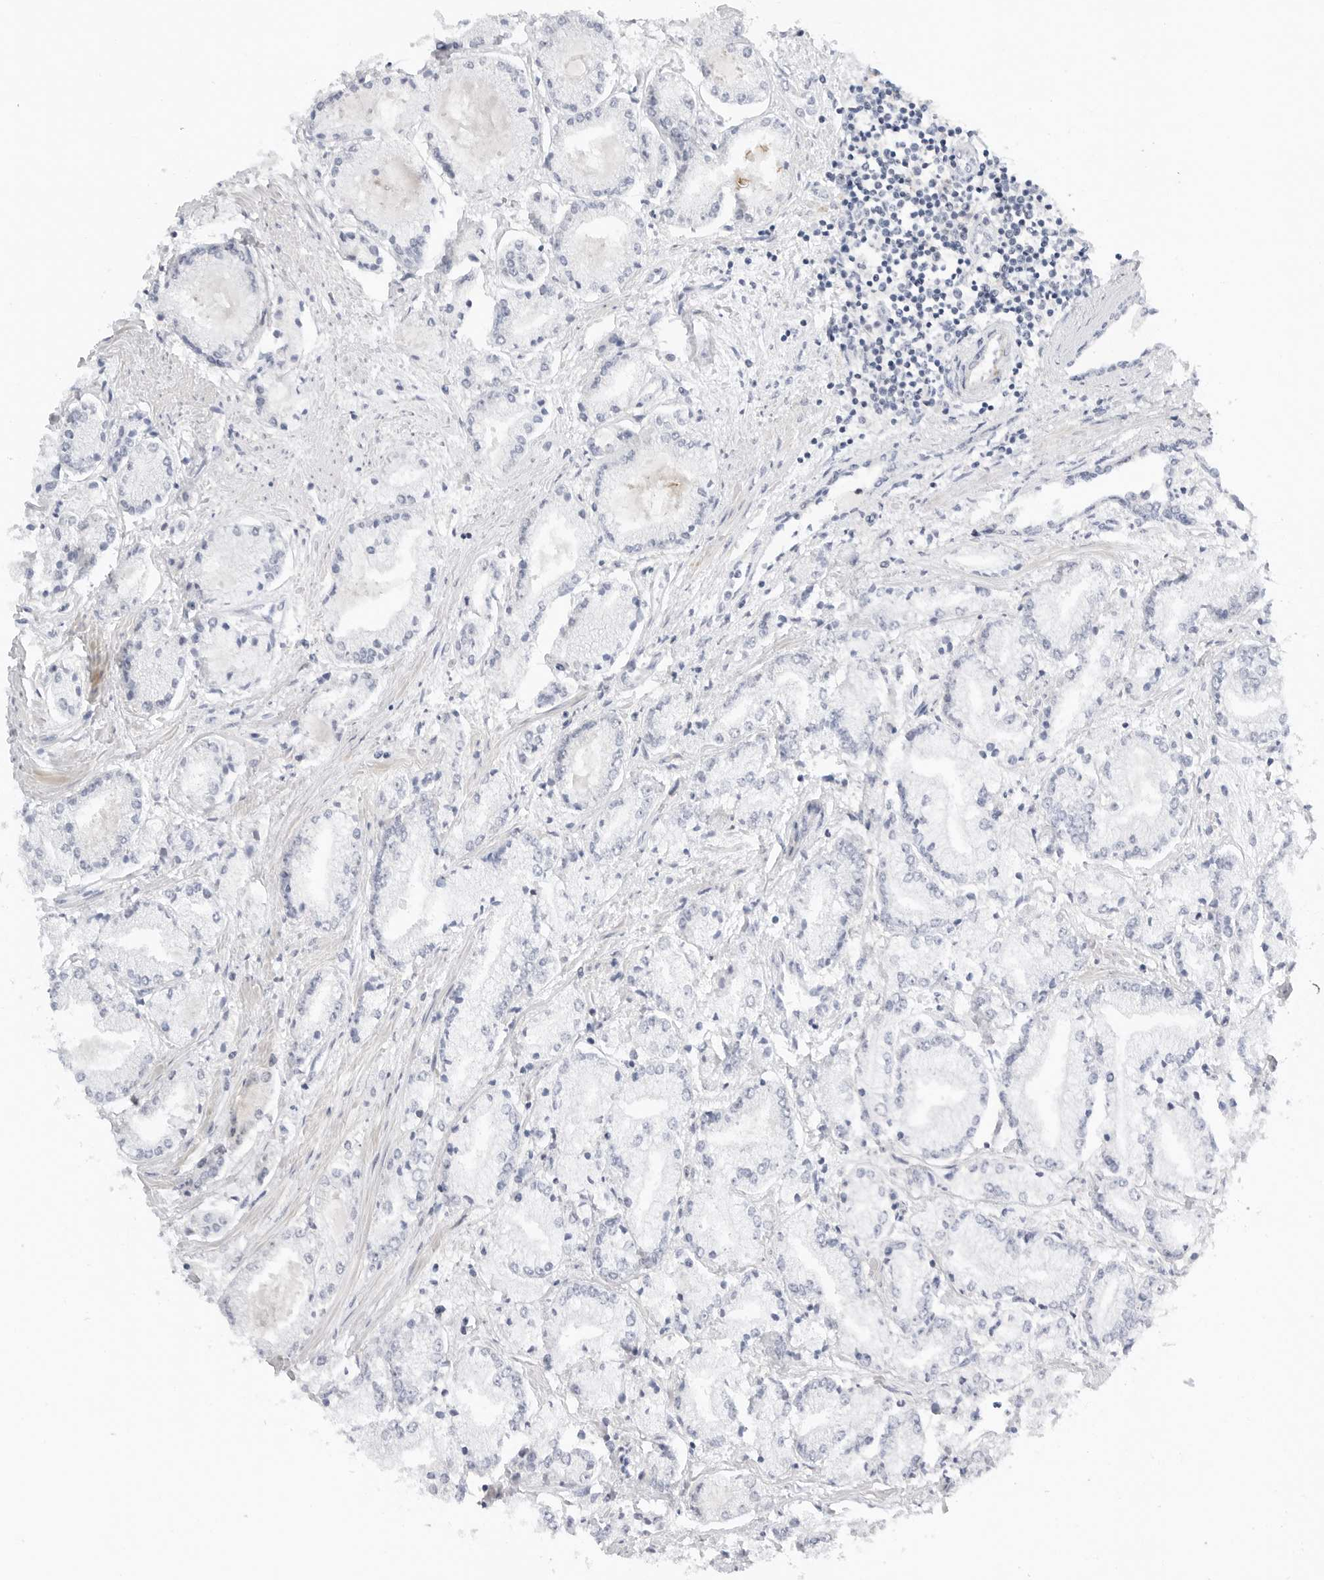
{"staining": {"intensity": "negative", "quantity": "none", "location": "none"}, "tissue": "prostate cancer", "cell_type": "Tumor cells", "image_type": "cancer", "snomed": [{"axis": "morphology", "description": "Adenocarcinoma, Low grade"}, {"axis": "topography", "description": "Prostate"}], "caption": "Immunohistochemistry (IHC) of human low-grade adenocarcinoma (prostate) demonstrates no staining in tumor cells. (DAB (3,3'-diaminobenzidine) immunohistochemistry with hematoxylin counter stain).", "gene": "MAP2K5", "patient": {"sex": "male", "age": 52}}